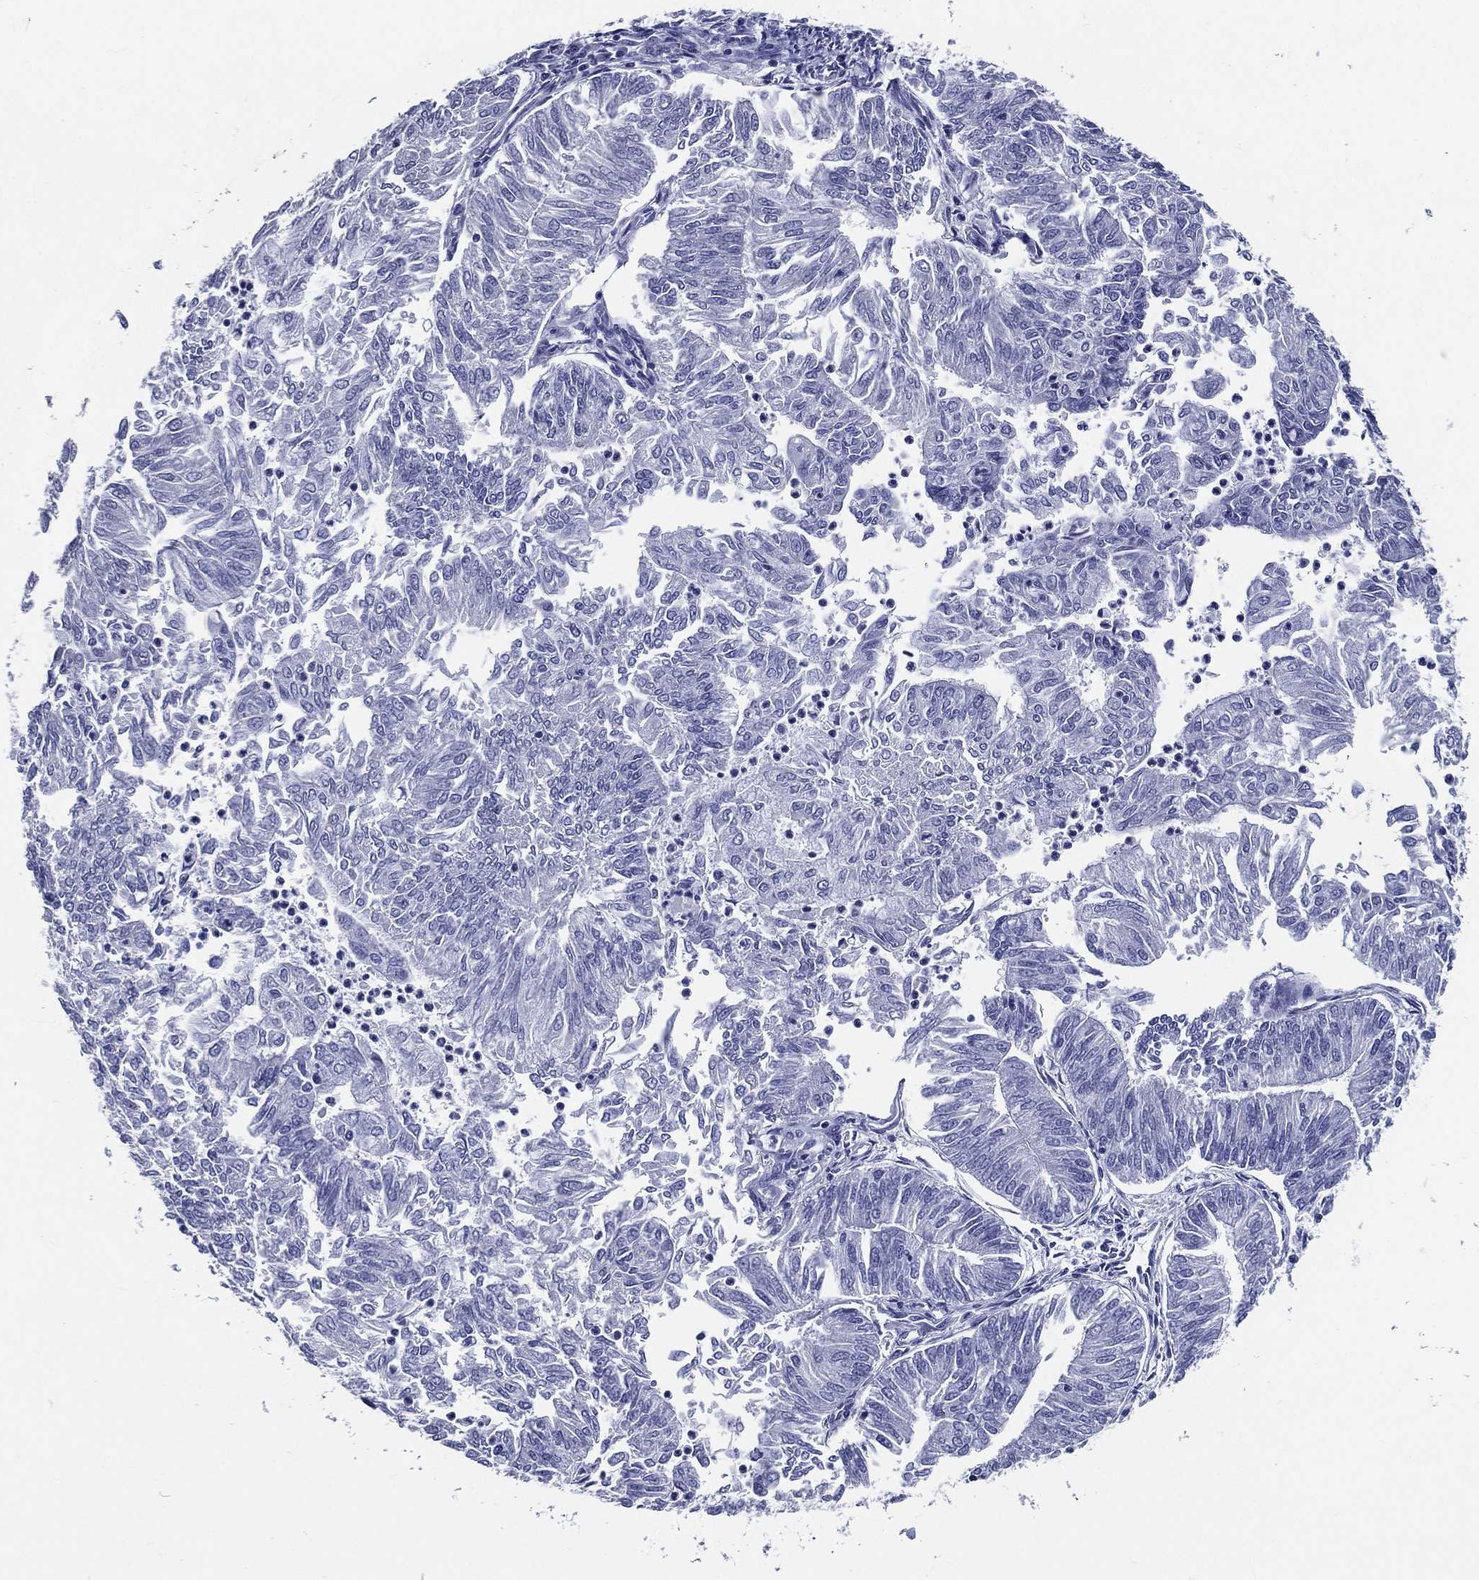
{"staining": {"intensity": "negative", "quantity": "none", "location": "none"}, "tissue": "endometrial cancer", "cell_type": "Tumor cells", "image_type": "cancer", "snomed": [{"axis": "morphology", "description": "Adenocarcinoma, NOS"}, {"axis": "topography", "description": "Endometrium"}], "caption": "This photomicrograph is of endometrial adenocarcinoma stained with immunohistochemistry to label a protein in brown with the nuclei are counter-stained blue. There is no positivity in tumor cells.", "gene": "ACE2", "patient": {"sex": "female", "age": 59}}